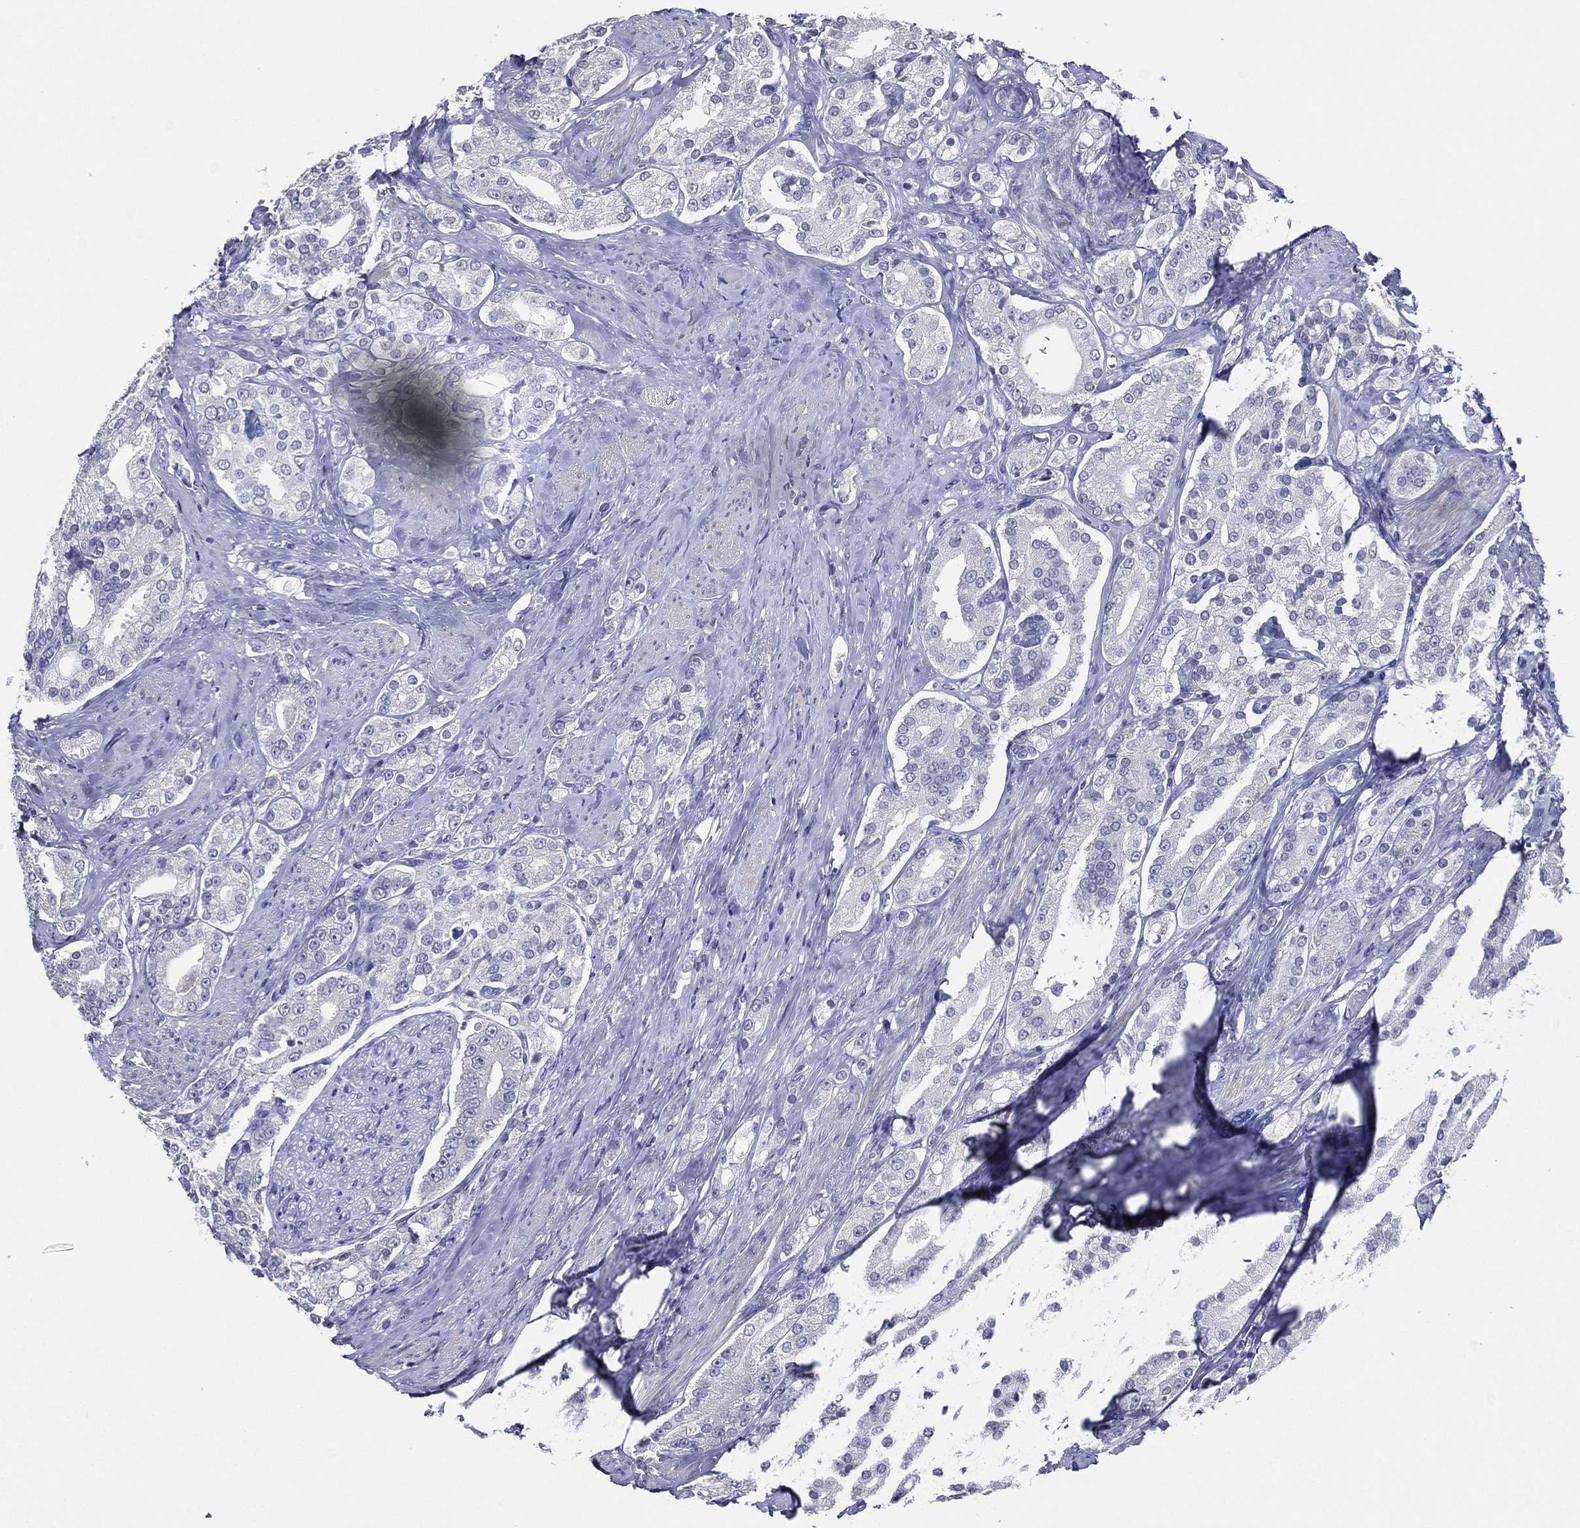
{"staining": {"intensity": "negative", "quantity": "none", "location": "none"}, "tissue": "prostate cancer", "cell_type": "Tumor cells", "image_type": "cancer", "snomed": [{"axis": "morphology", "description": "Adenocarcinoma, NOS"}, {"axis": "topography", "description": "Prostate and seminal vesicle, NOS"}, {"axis": "topography", "description": "Prostate"}], "caption": "The micrograph displays no staining of tumor cells in prostate adenocarcinoma.", "gene": "TFAP2A", "patient": {"sex": "male", "age": 67}}